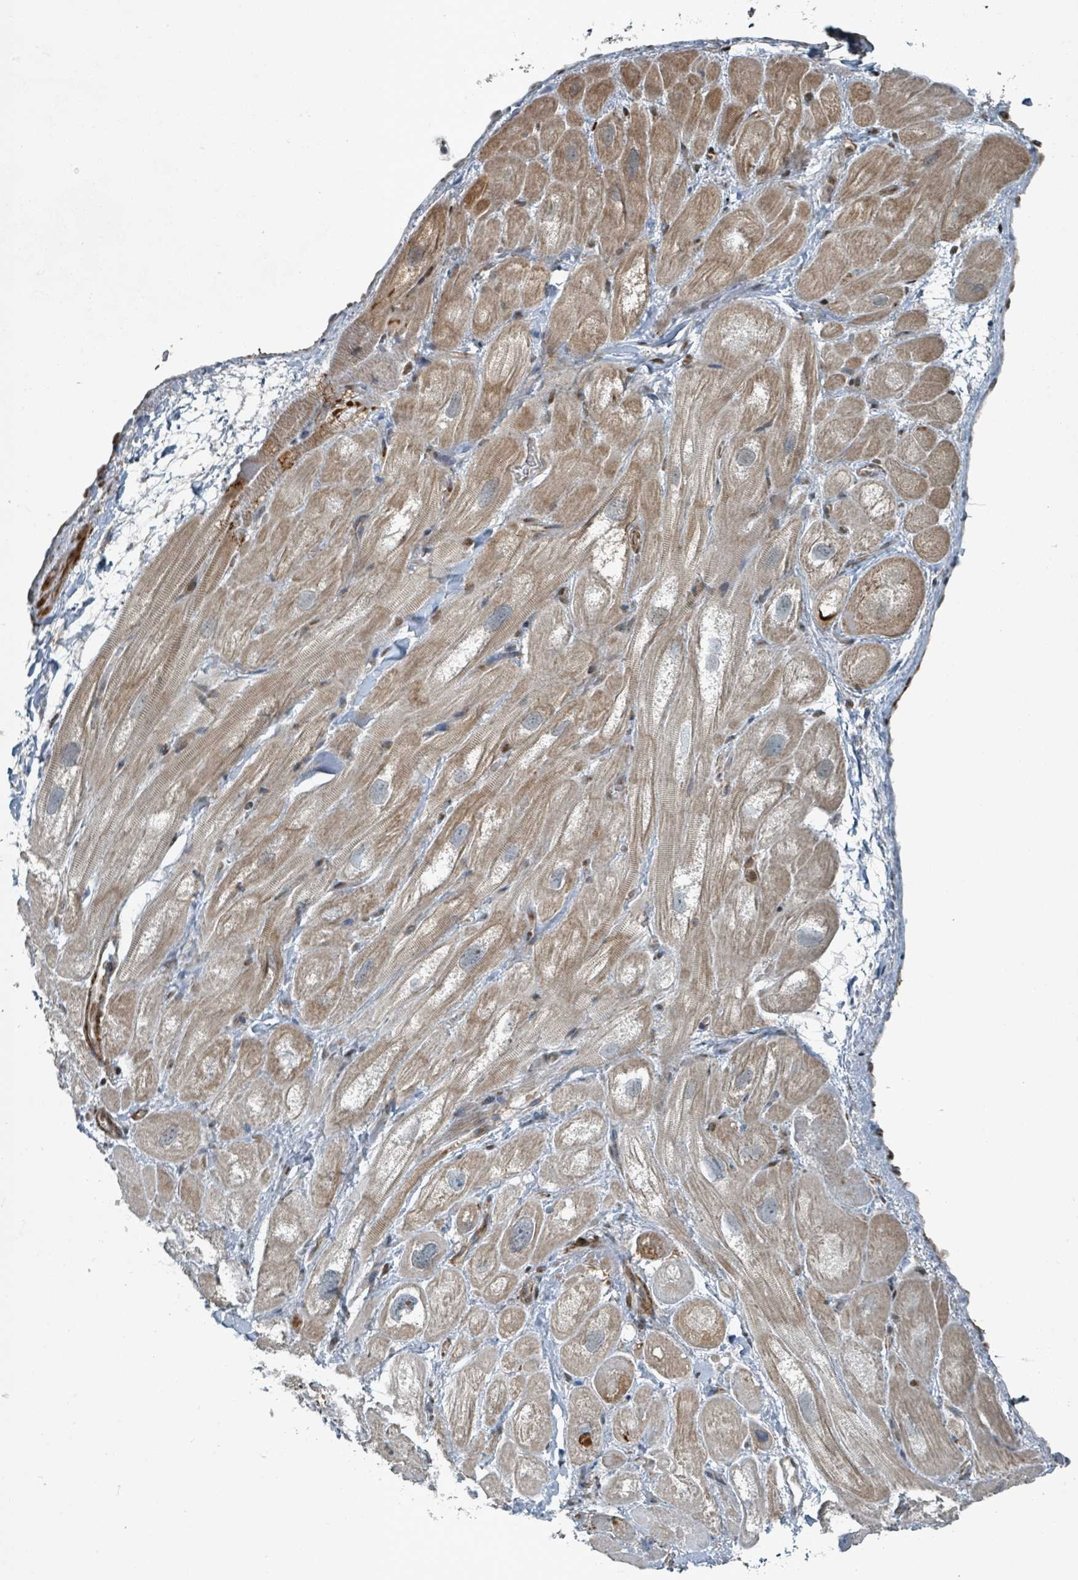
{"staining": {"intensity": "moderate", "quantity": "25%-75%", "location": "cytoplasmic/membranous"}, "tissue": "heart muscle", "cell_type": "Cardiomyocytes", "image_type": "normal", "snomed": [{"axis": "morphology", "description": "Normal tissue, NOS"}, {"axis": "topography", "description": "Heart"}], "caption": "Heart muscle stained with IHC exhibits moderate cytoplasmic/membranous expression in about 25%-75% of cardiomyocytes.", "gene": "RHPN2", "patient": {"sex": "male", "age": 49}}